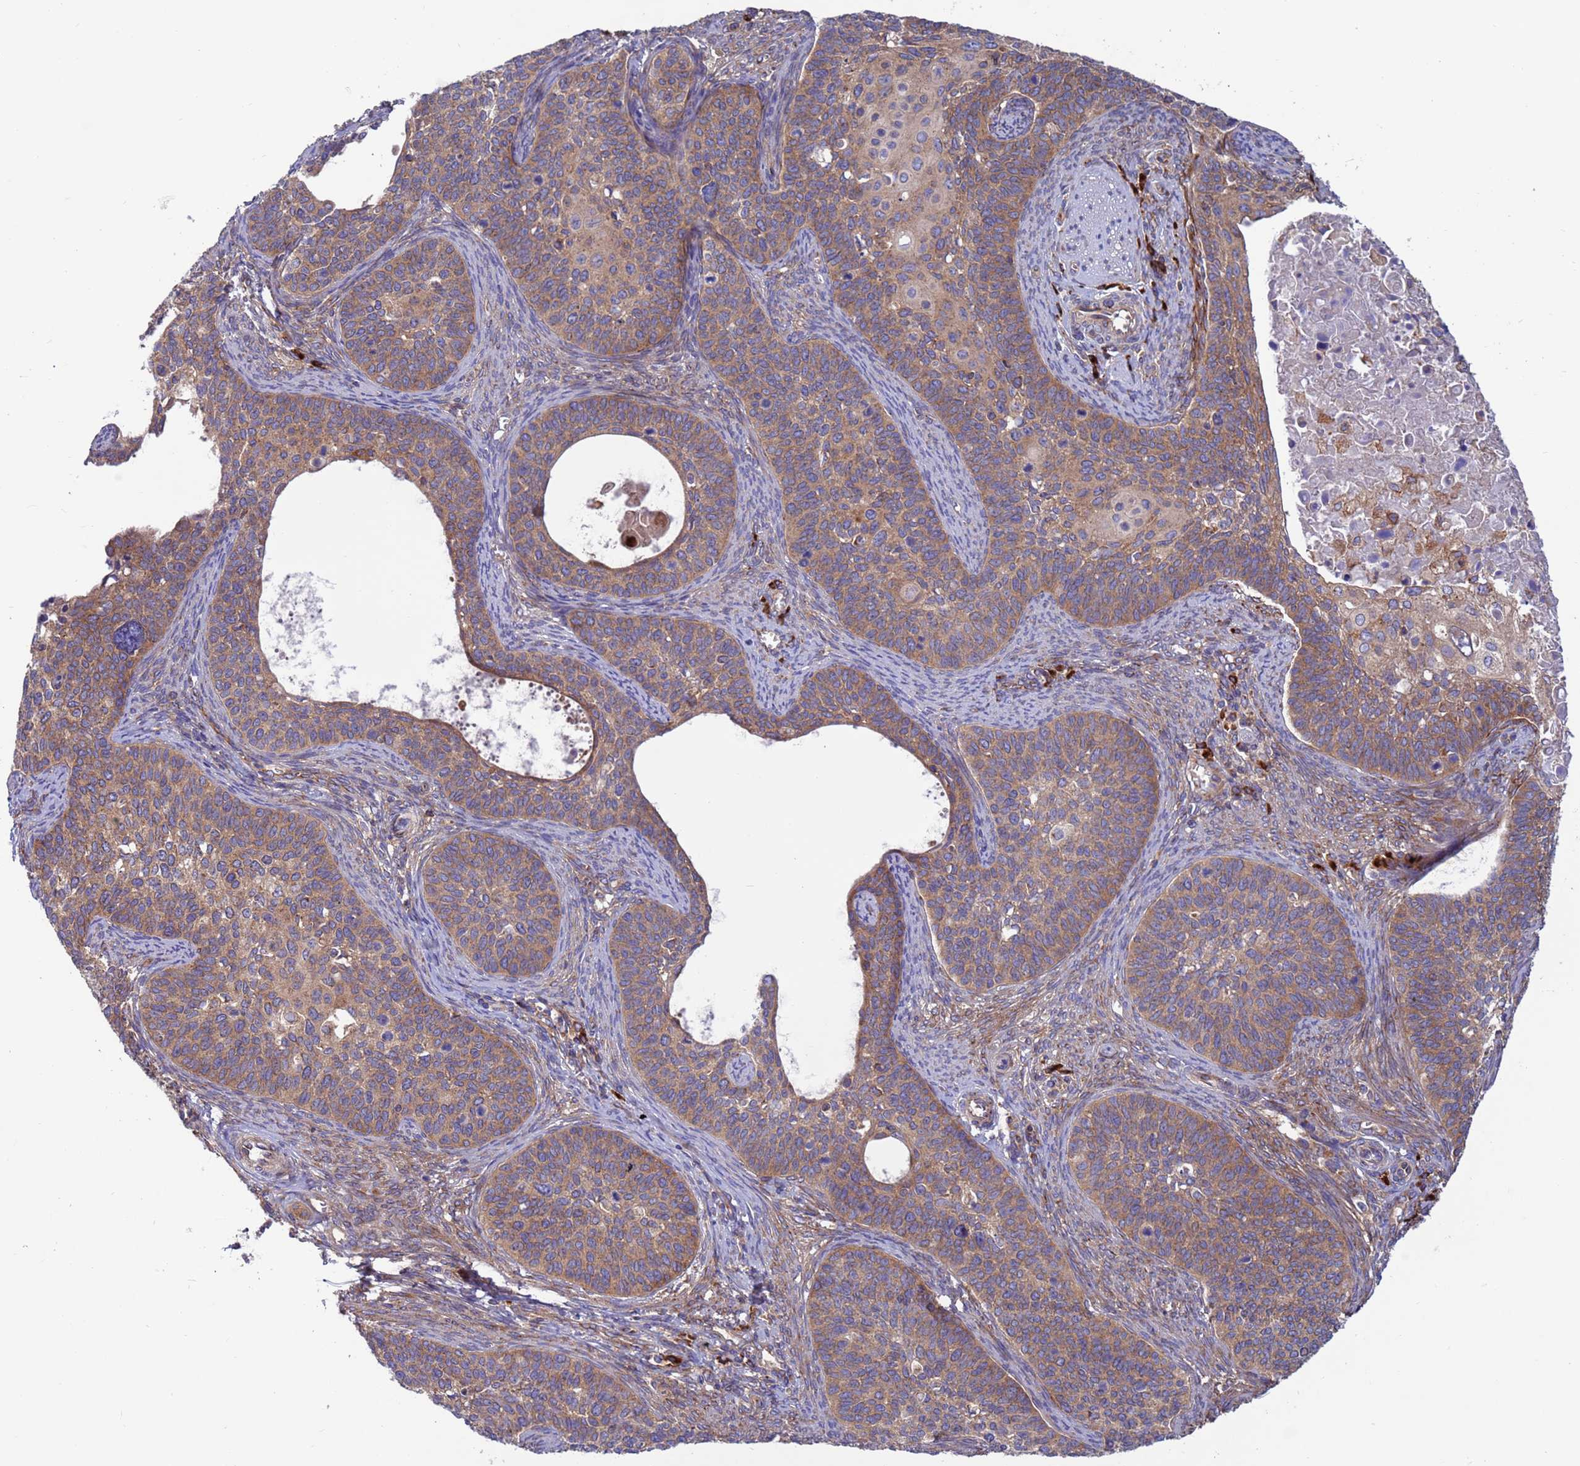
{"staining": {"intensity": "moderate", "quantity": ">75%", "location": "cytoplasmic/membranous"}, "tissue": "cervical cancer", "cell_type": "Tumor cells", "image_type": "cancer", "snomed": [{"axis": "morphology", "description": "Squamous cell carcinoma, NOS"}, {"axis": "topography", "description": "Cervix"}], "caption": "An immunohistochemistry (IHC) histopathology image of tumor tissue is shown. Protein staining in brown labels moderate cytoplasmic/membranous positivity in squamous cell carcinoma (cervical) within tumor cells.", "gene": "ZC3HAV1", "patient": {"sex": "female", "age": 33}}